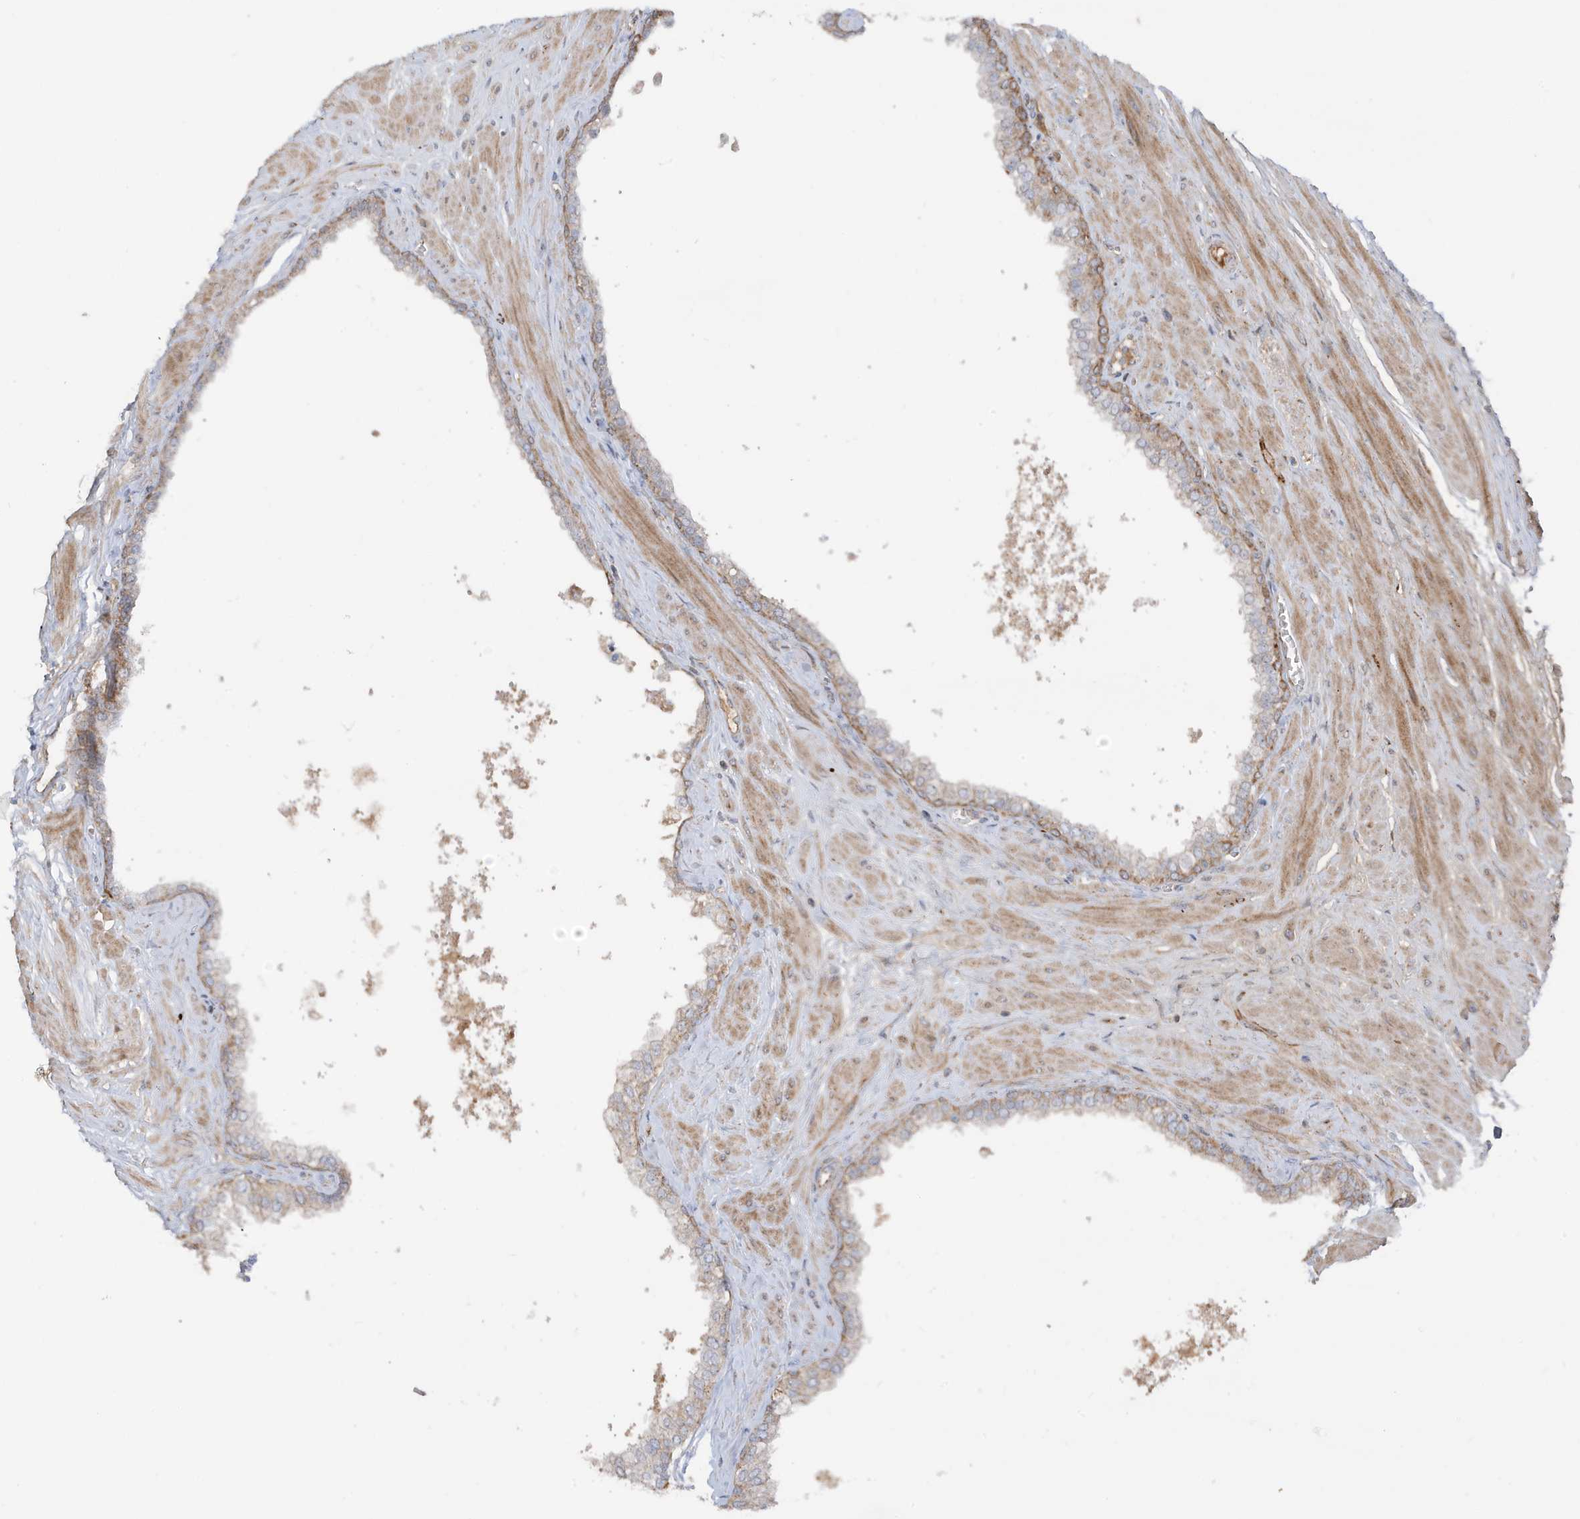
{"staining": {"intensity": "moderate", "quantity": "25%-75%", "location": "cytoplasmic/membranous"}, "tissue": "prostate", "cell_type": "Glandular cells", "image_type": "normal", "snomed": [{"axis": "morphology", "description": "Normal tissue, NOS"}, {"axis": "morphology", "description": "Urothelial carcinoma, Low grade"}, {"axis": "topography", "description": "Urinary bladder"}, {"axis": "topography", "description": "Prostate"}], "caption": "Glandular cells reveal medium levels of moderate cytoplasmic/membranous staining in approximately 25%-75% of cells in benign prostate.", "gene": "IFT57", "patient": {"sex": "male", "age": 60}}